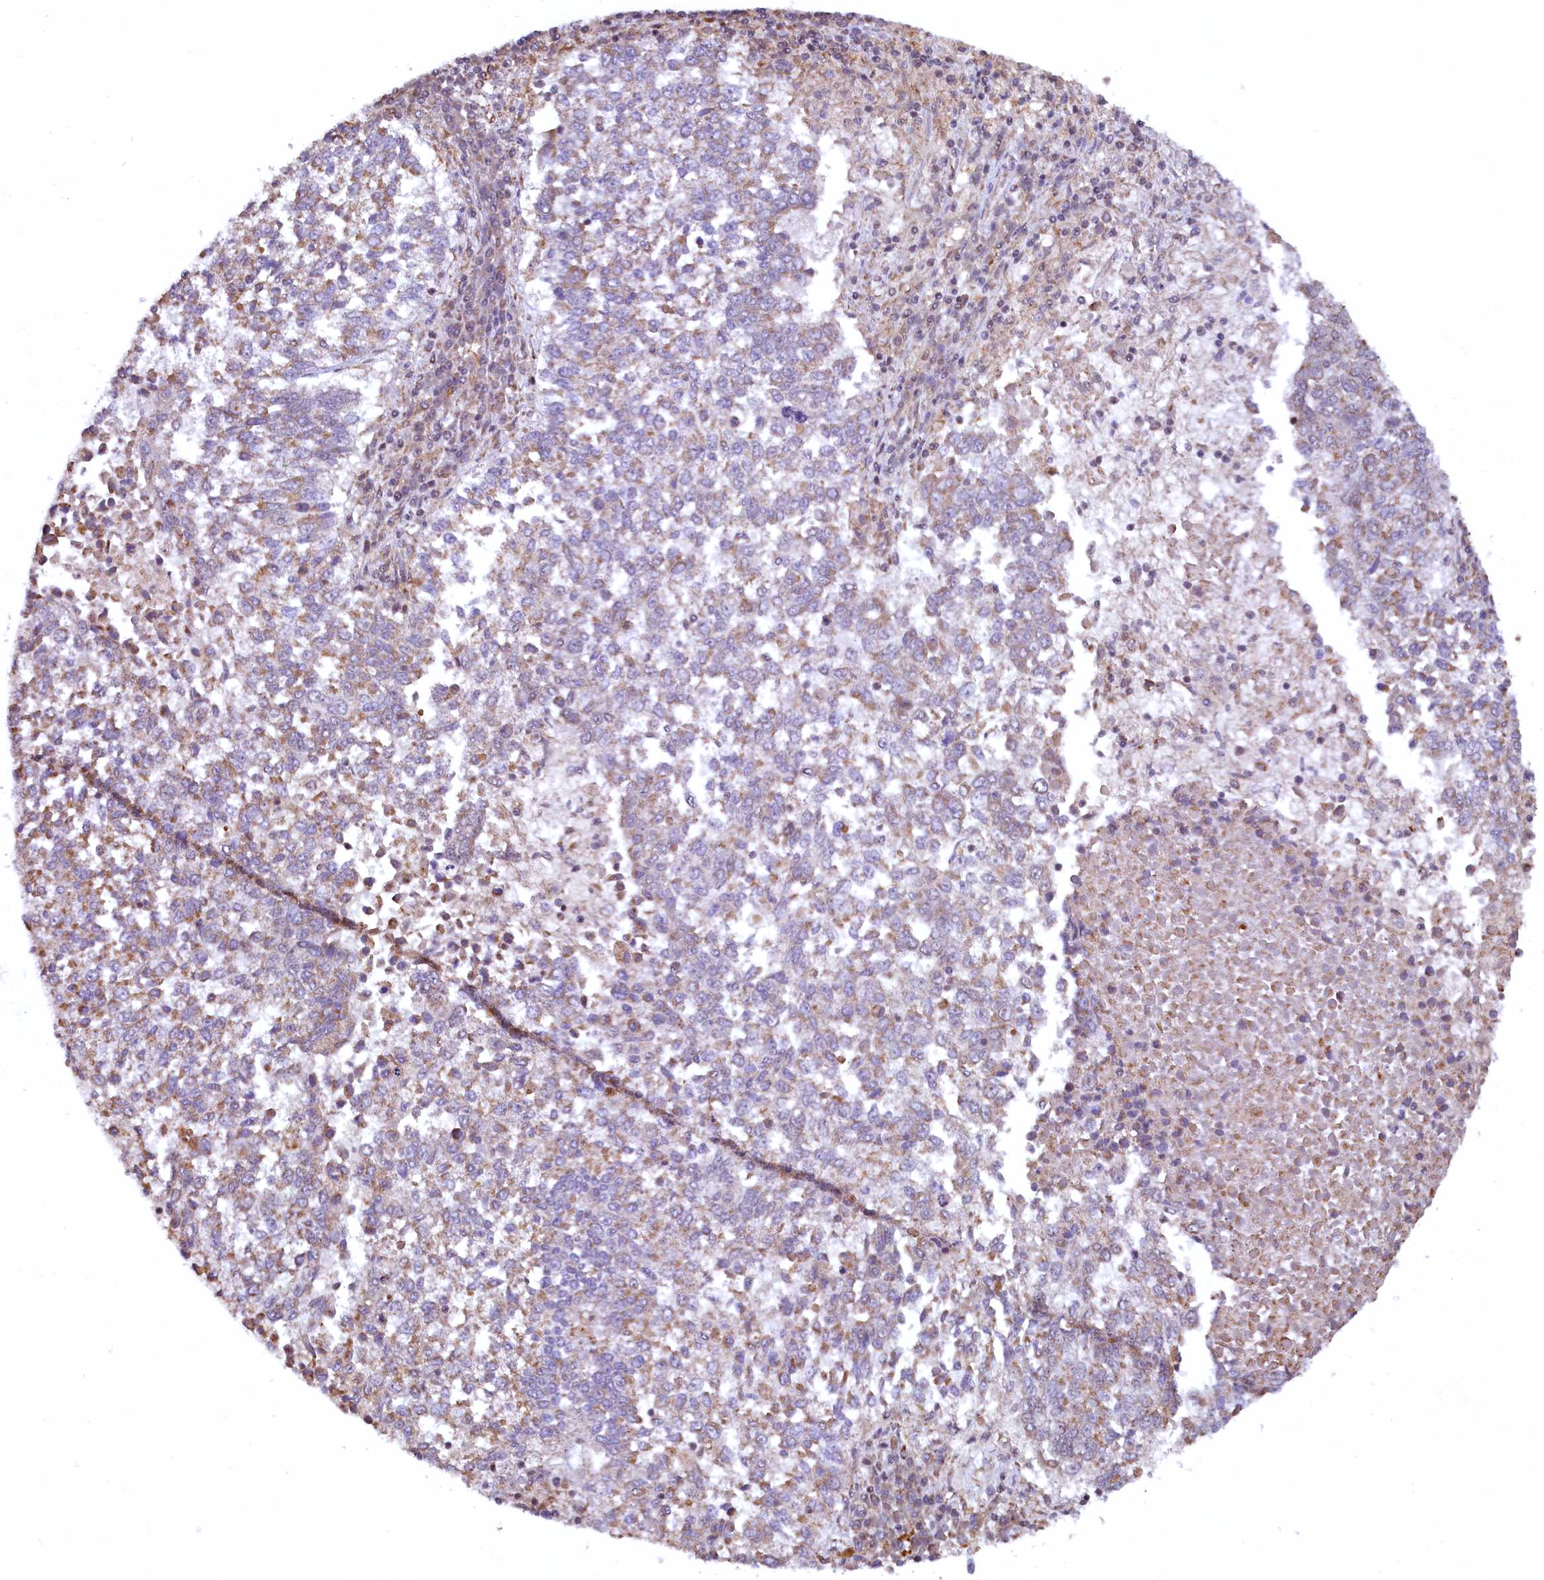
{"staining": {"intensity": "weak", "quantity": "25%-75%", "location": "cytoplasmic/membranous"}, "tissue": "lung cancer", "cell_type": "Tumor cells", "image_type": "cancer", "snomed": [{"axis": "morphology", "description": "Squamous cell carcinoma, NOS"}, {"axis": "topography", "description": "Lung"}], "caption": "Immunohistochemical staining of lung cancer demonstrates weak cytoplasmic/membranous protein positivity in about 25%-75% of tumor cells.", "gene": "ZNF577", "patient": {"sex": "male", "age": 73}}